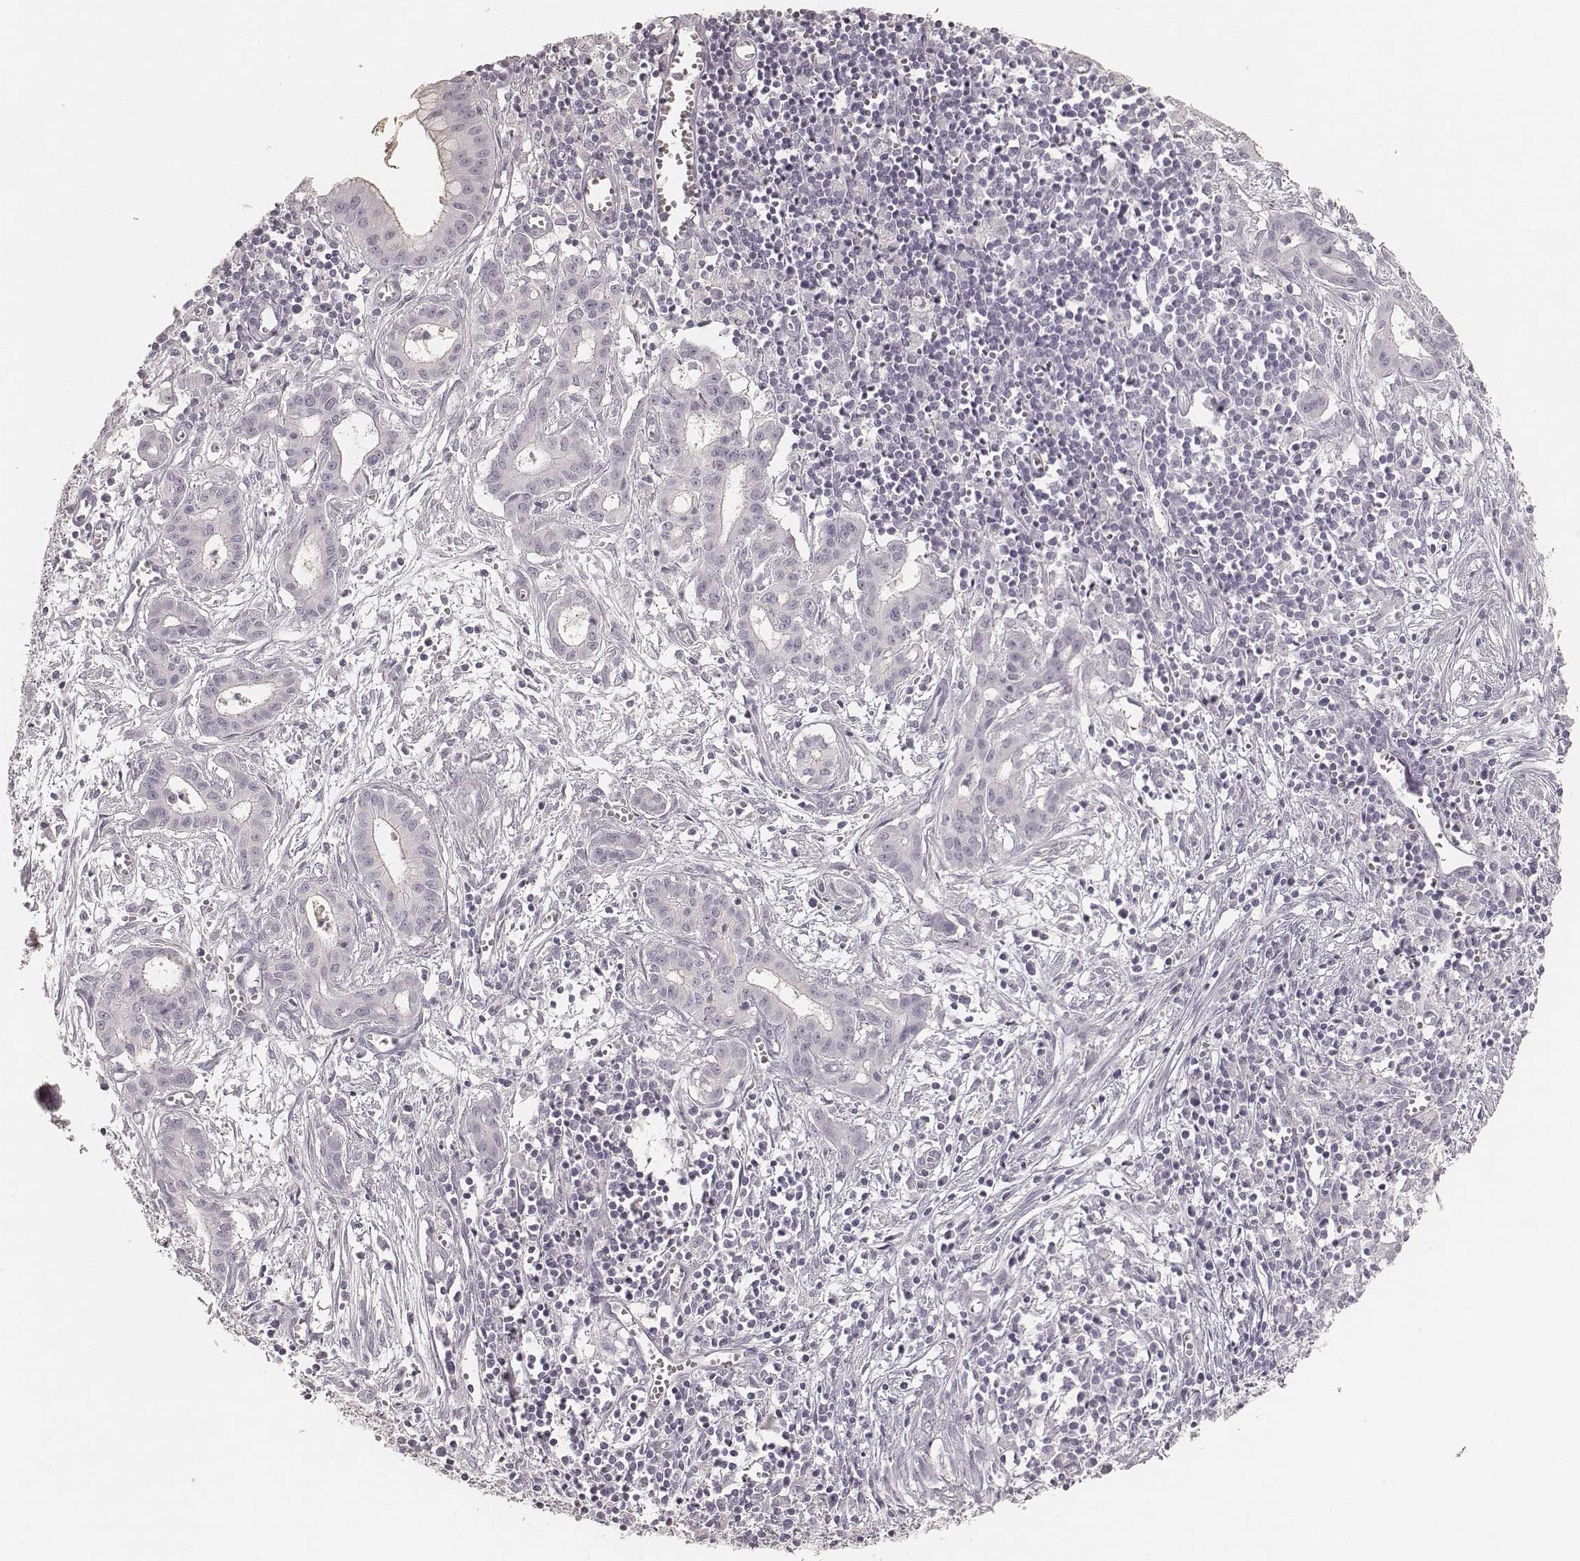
{"staining": {"intensity": "negative", "quantity": "none", "location": "none"}, "tissue": "pancreatic cancer", "cell_type": "Tumor cells", "image_type": "cancer", "snomed": [{"axis": "morphology", "description": "Adenocarcinoma, NOS"}, {"axis": "topography", "description": "Pancreas"}], "caption": "Immunohistochemistry photomicrograph of neoplastic tissue: pancreatic adenocarcinoma stained with DAB (3,3'-diaminobenzidine) shows no significant protein expression in tumor cells. (Brightfield microscopy of DAB immunohistochemistry at high magnification).", "gene": "KRT72", "patient": {"sex": "male", "age": 48}}